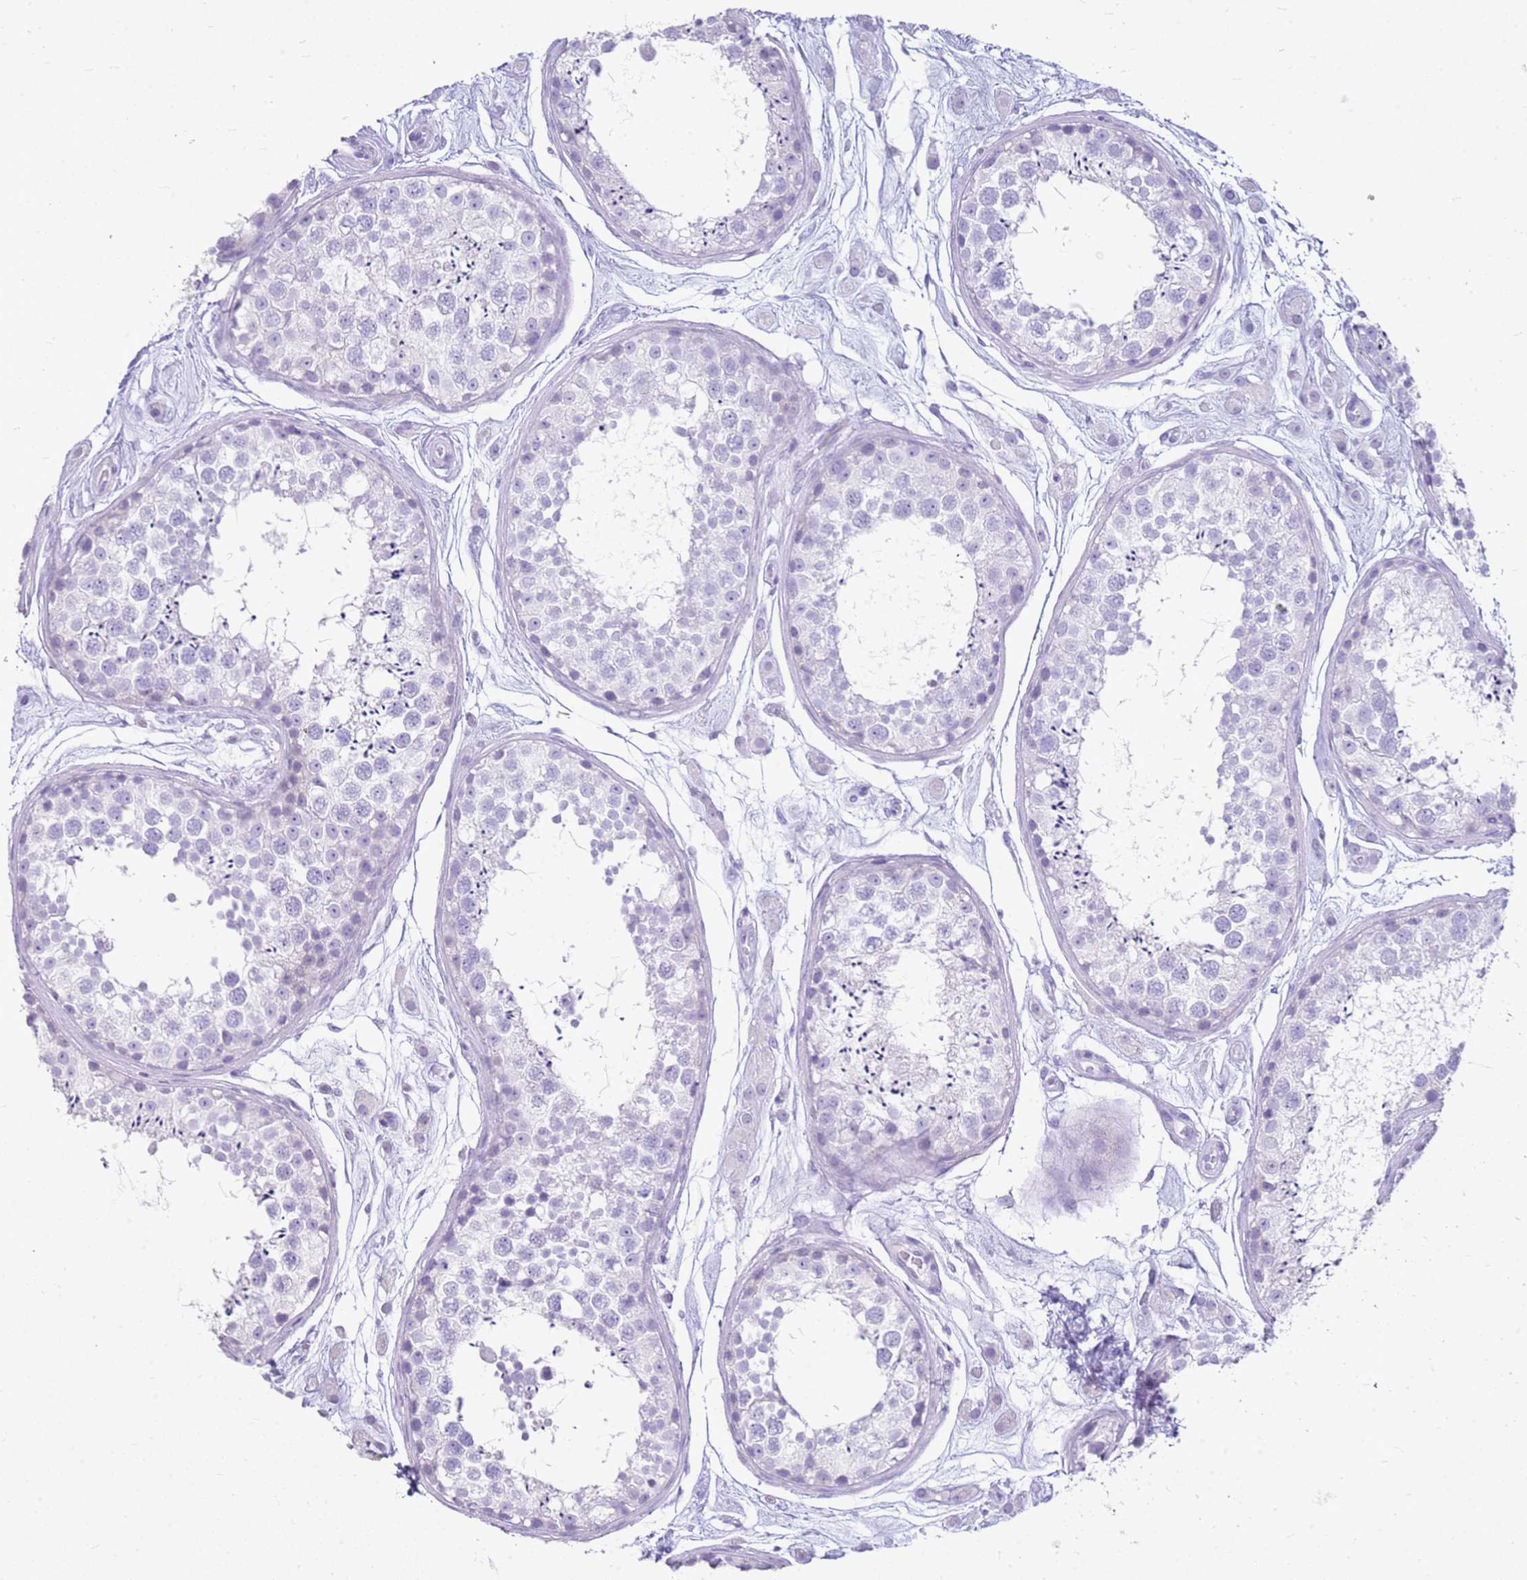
{"staining": {"intensity": "negative", "quantity": "none", "location": "none"}, "tissue": "testis", "cell_type": "Cells in seminiferous ducts", "image_type": "normal", "snomed": [{"axis": "morphology", "description": "Normal tissue, NOS"}, {"axis": "topography", "description": "Testis"}], "caption": "Immunohistochemistry (IHC) image of unremarkable testis: testis stained with DAB (3,3'-diaminobenzidine) reveals no significant protein expression in cells in seminiferous ducts.", "gene": "CA8", "patient": {"sex": "male", "age": 25}}